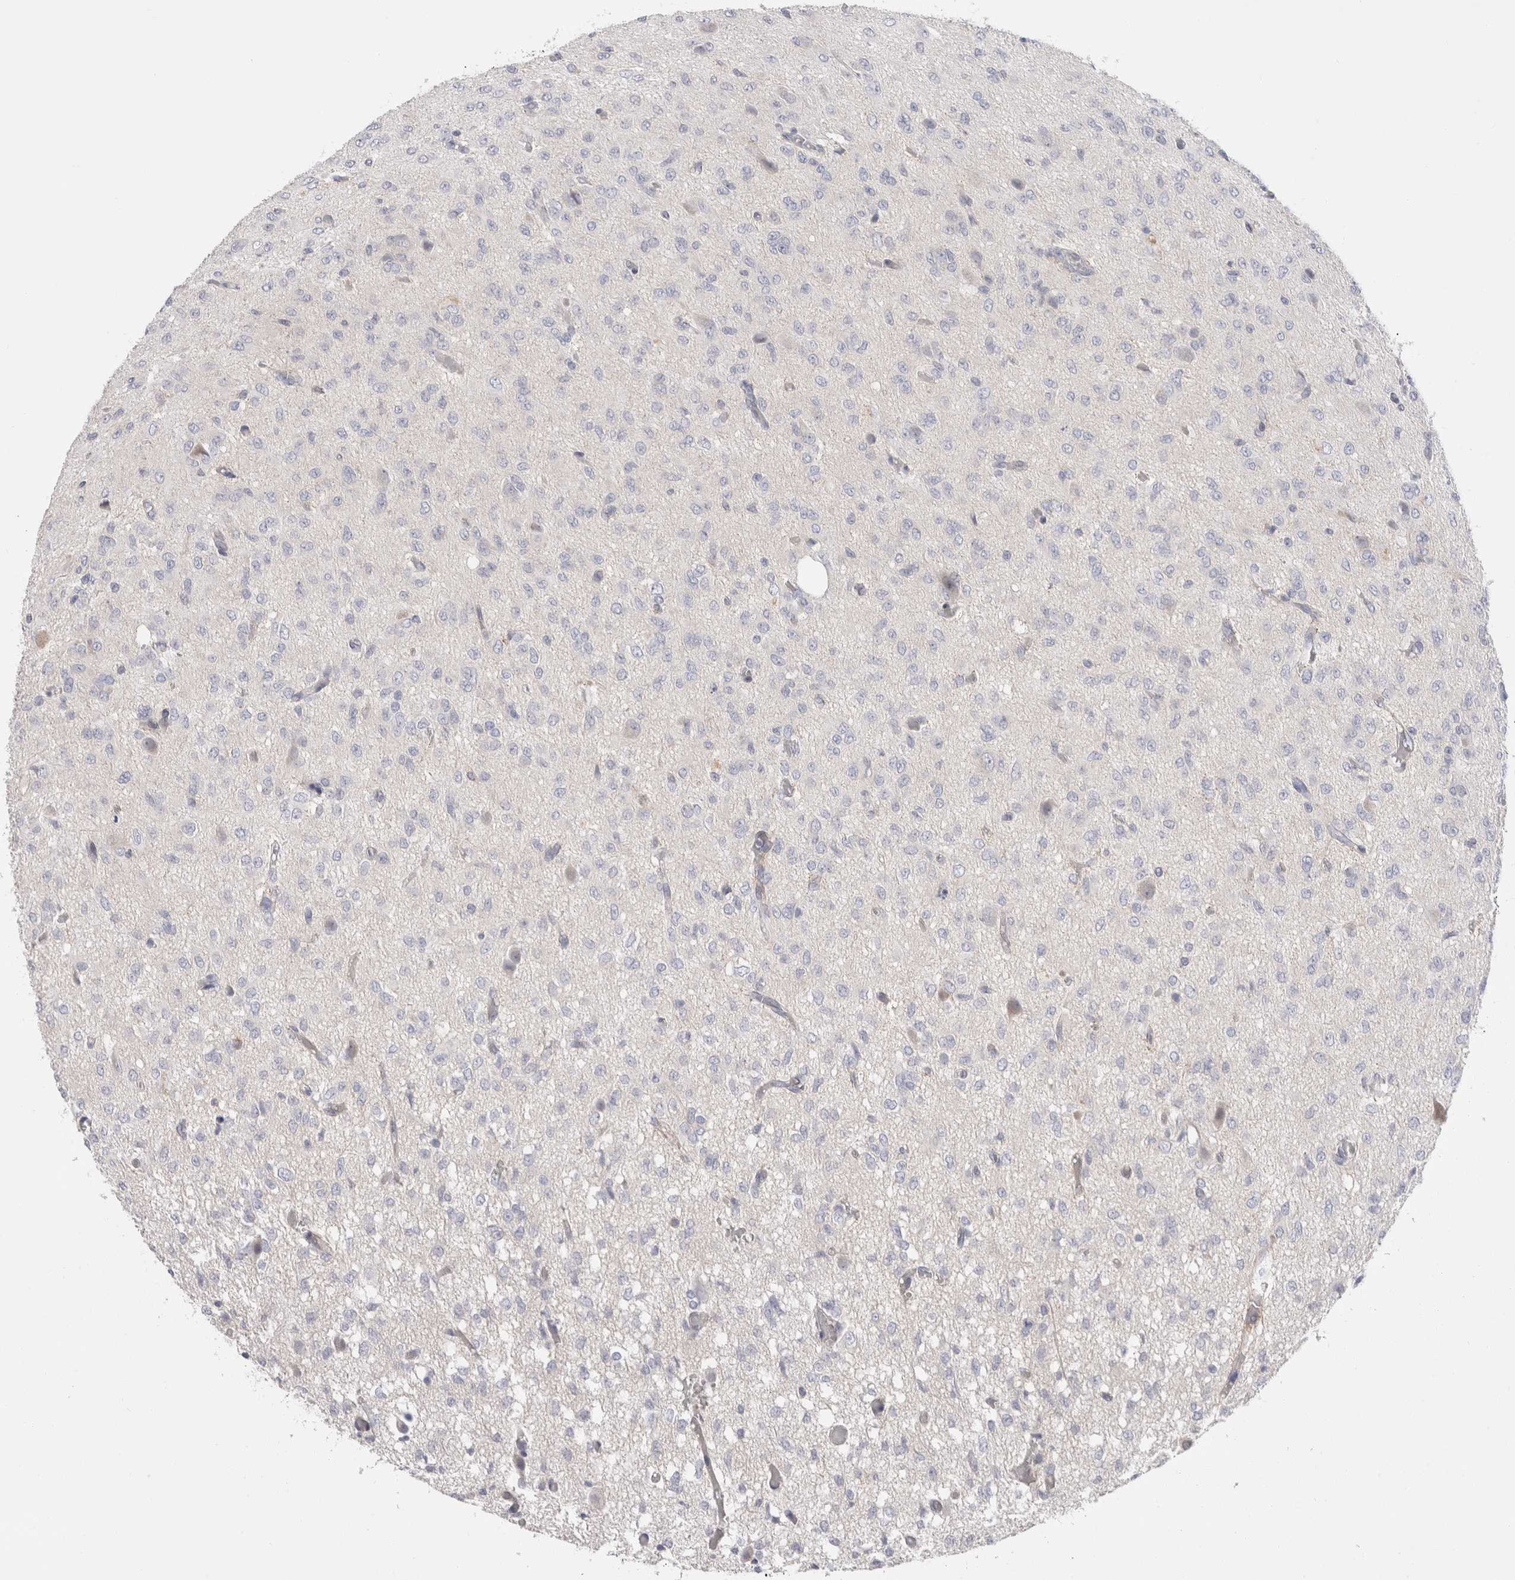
{"staining": {"intensity": "negative", "quantity": "none", "location": "none"}, "tissue": "glioma", "cell_type": "Tumor cells", "image_type": "cancer", "snomed": [{"axis": "morphology", "description": "Glioma, malignant, High grade"}, {"axis": "topography", "description": "Brain"}], "caption": "Immunohistochemical staining of human malignant high-grade glioma exhibits no significant staining in tumor cells.", "gene": "SPINK2", "patient": {"sex": "female", "age": 59}}